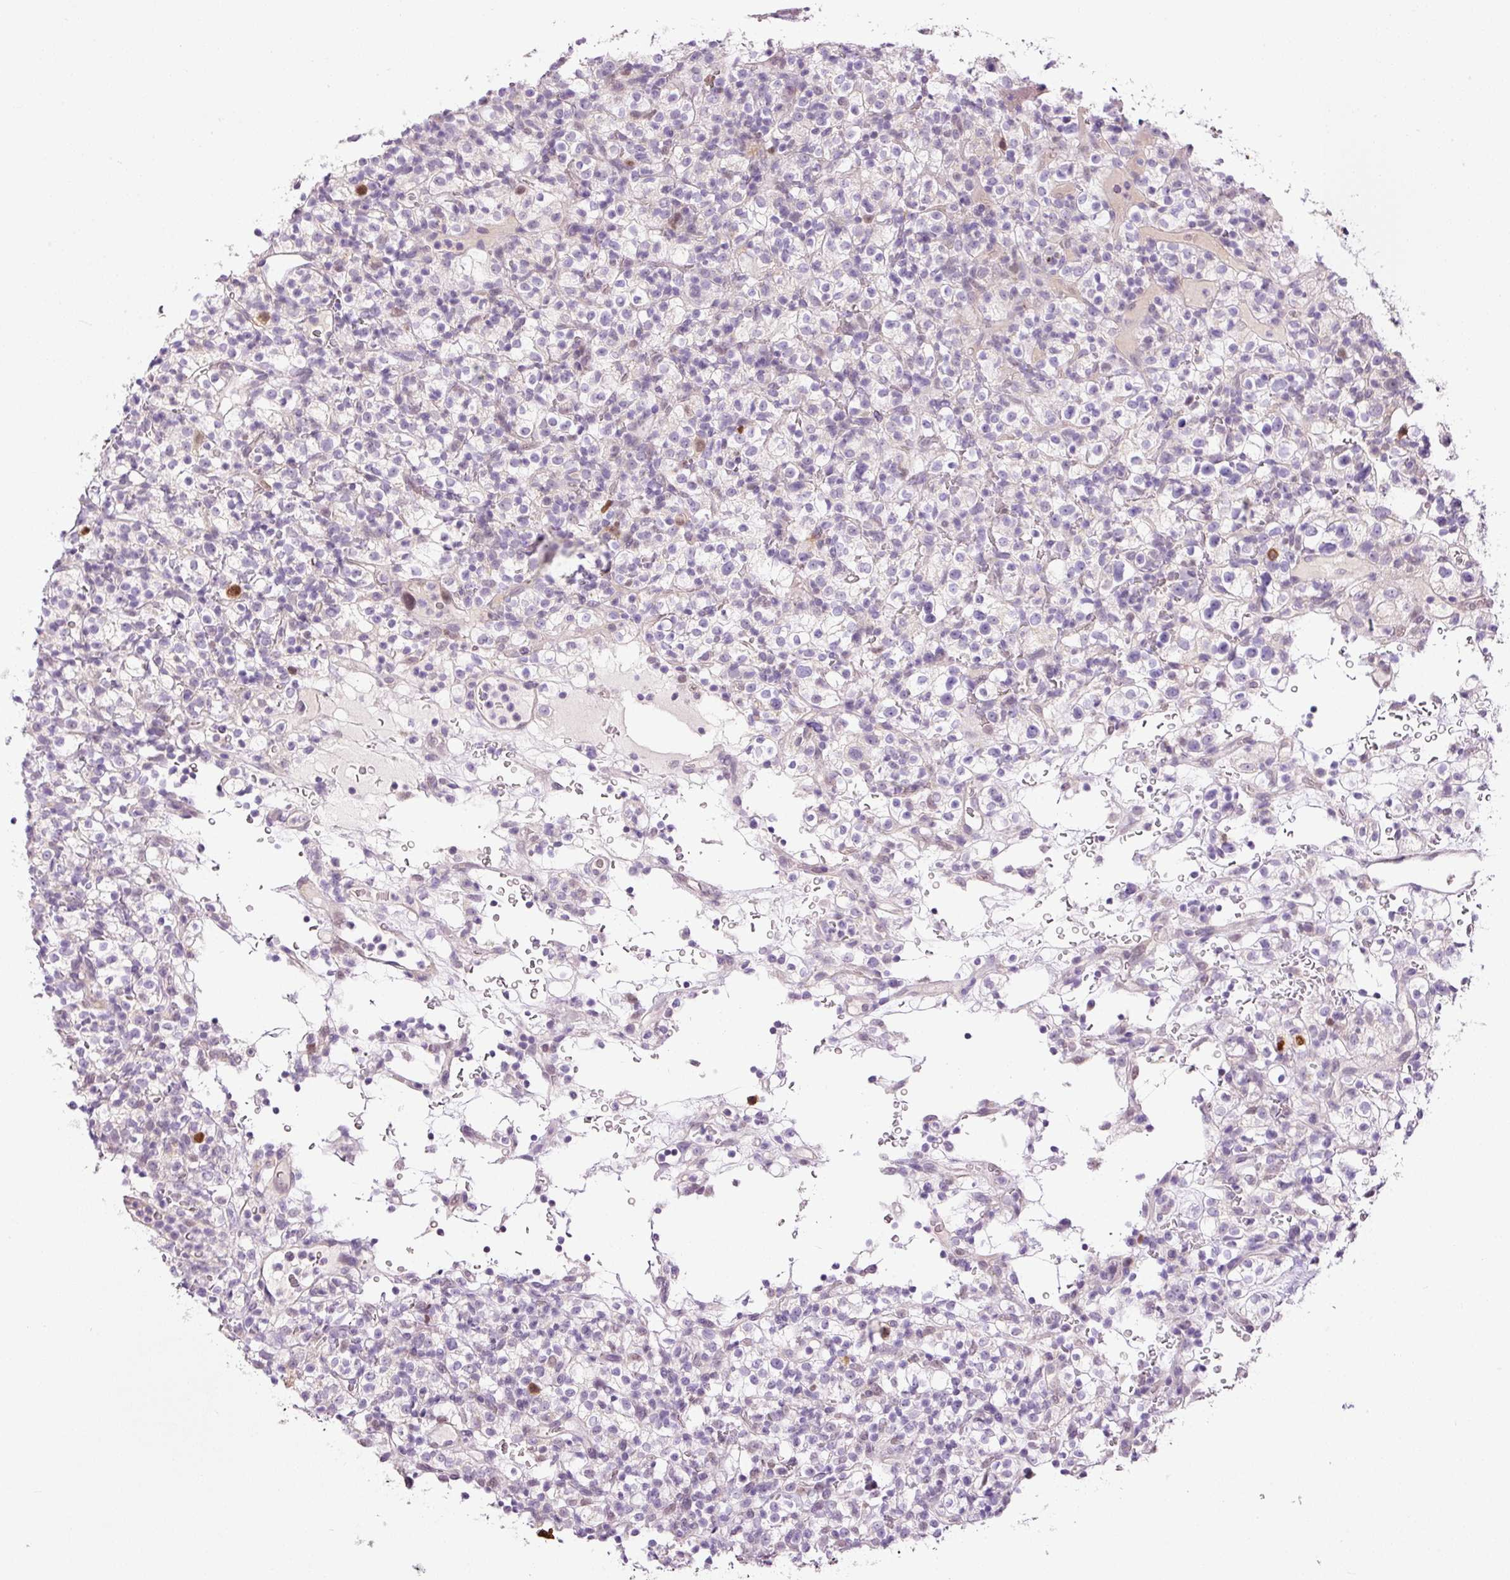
{"staining": {"intensity": "negative", "quantity": "none", "location": "none"}, "tissue": "renal cancer", "cell_type": "Tumor cells", "image_type": "cancer", "snomed": [{"axis": "morphology", "description": "Normal tissue, NOS"}, {"axis": "morphology", "description": "Adenocarcinoma, NOS"}, {"axis": "topography", "description": "Kidney"}], "caption": "This is an IHC histopathology image of human adenocarcinoma (renal). There is no positivity in tumor cells.", "gene": "KPNA2", "patient": {"sex": "female", "age": 72}}